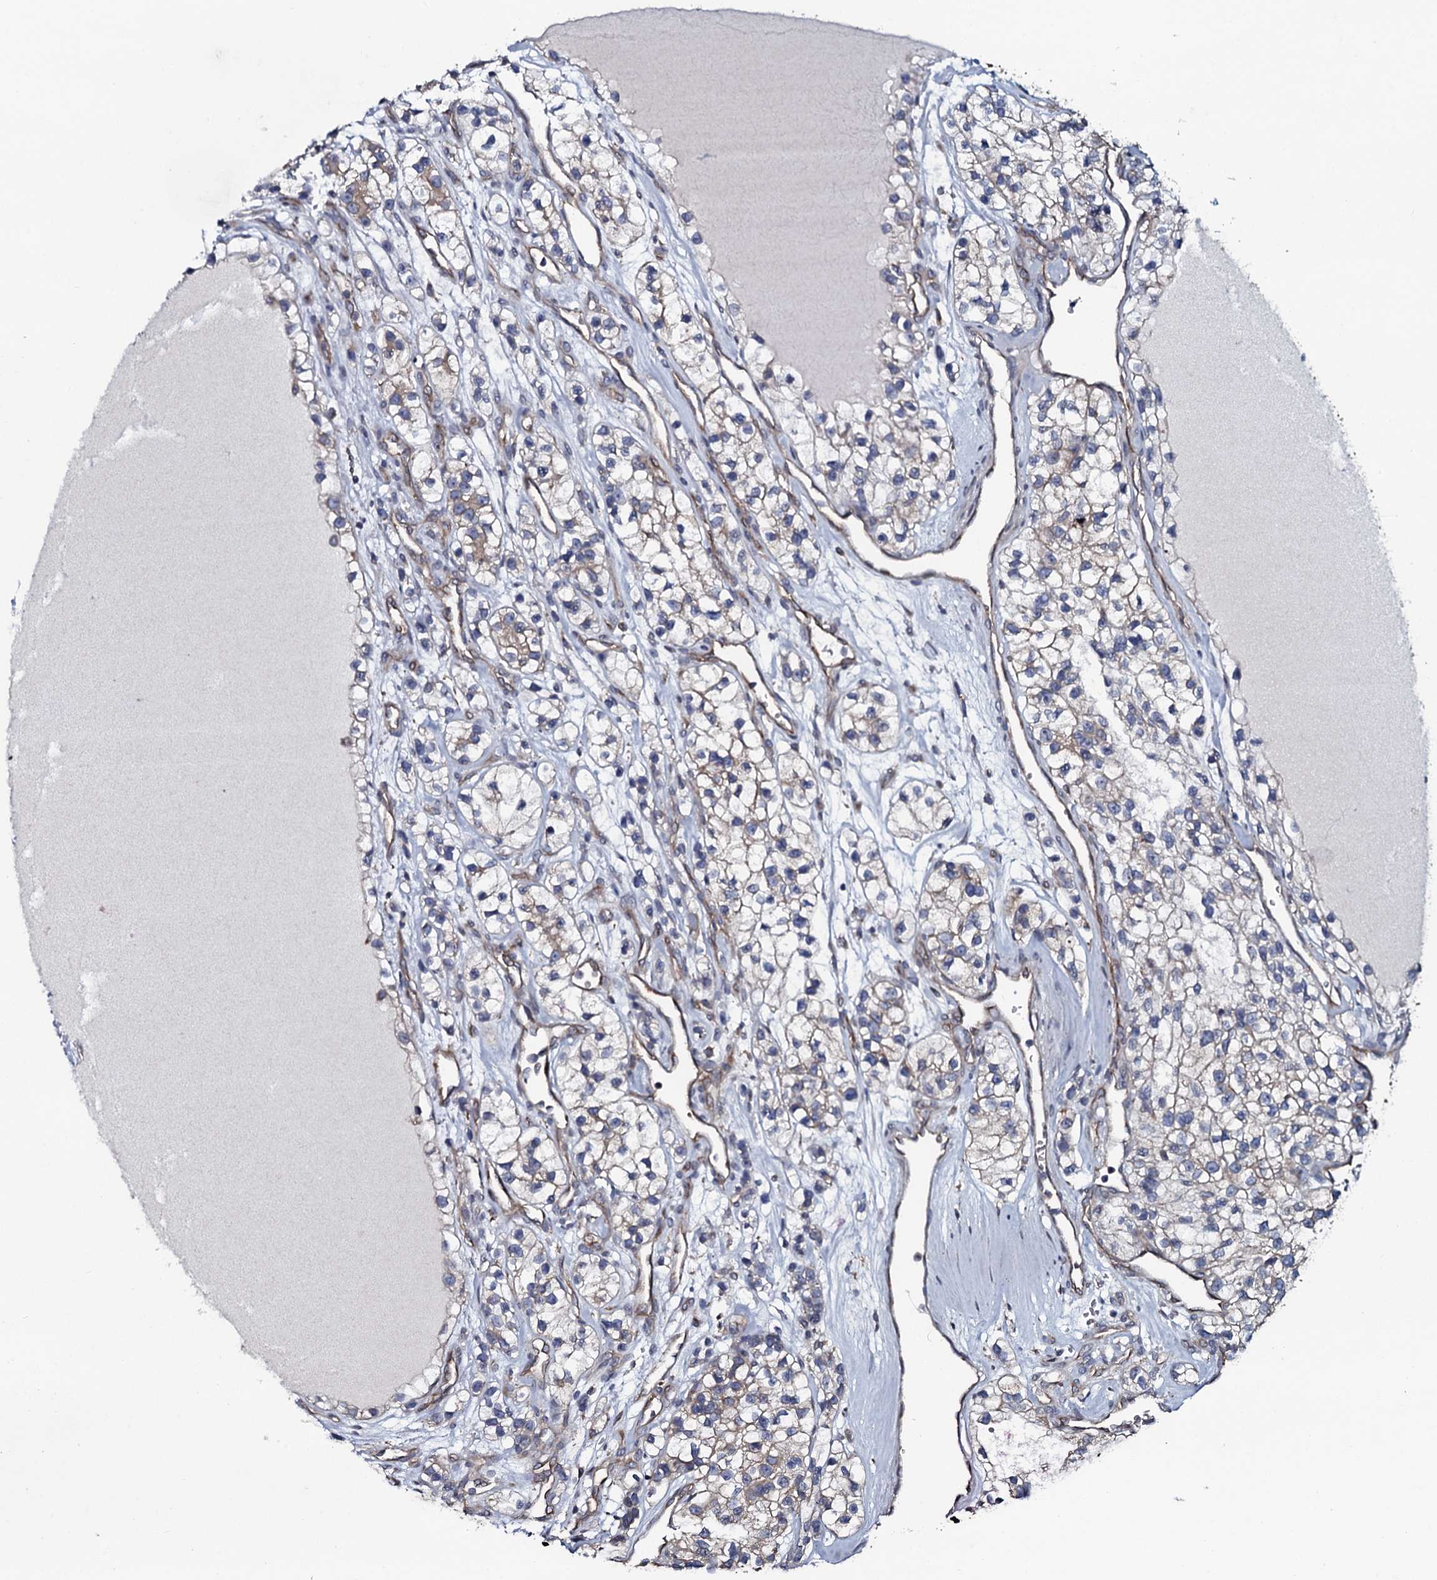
{"staining": {"intensity": "weak", "quantity": "<25%", "location": "cytoplasmic/membranous"}, "tissue": "renal cancer", "cell_type": "Tumor cells", "image_type": "cancer", "snomed": [{"axis": "morphology", "description": "Adenocarcinoma, NOS"}, {"axis": "topography", "description": "Kidney"}], "caption": "Tumor cells show no significant protein positivity in renal cancer (adenocarcinoma).", "gene": "TMEM151A", "patient": {"sex": "female", "age": 57}}